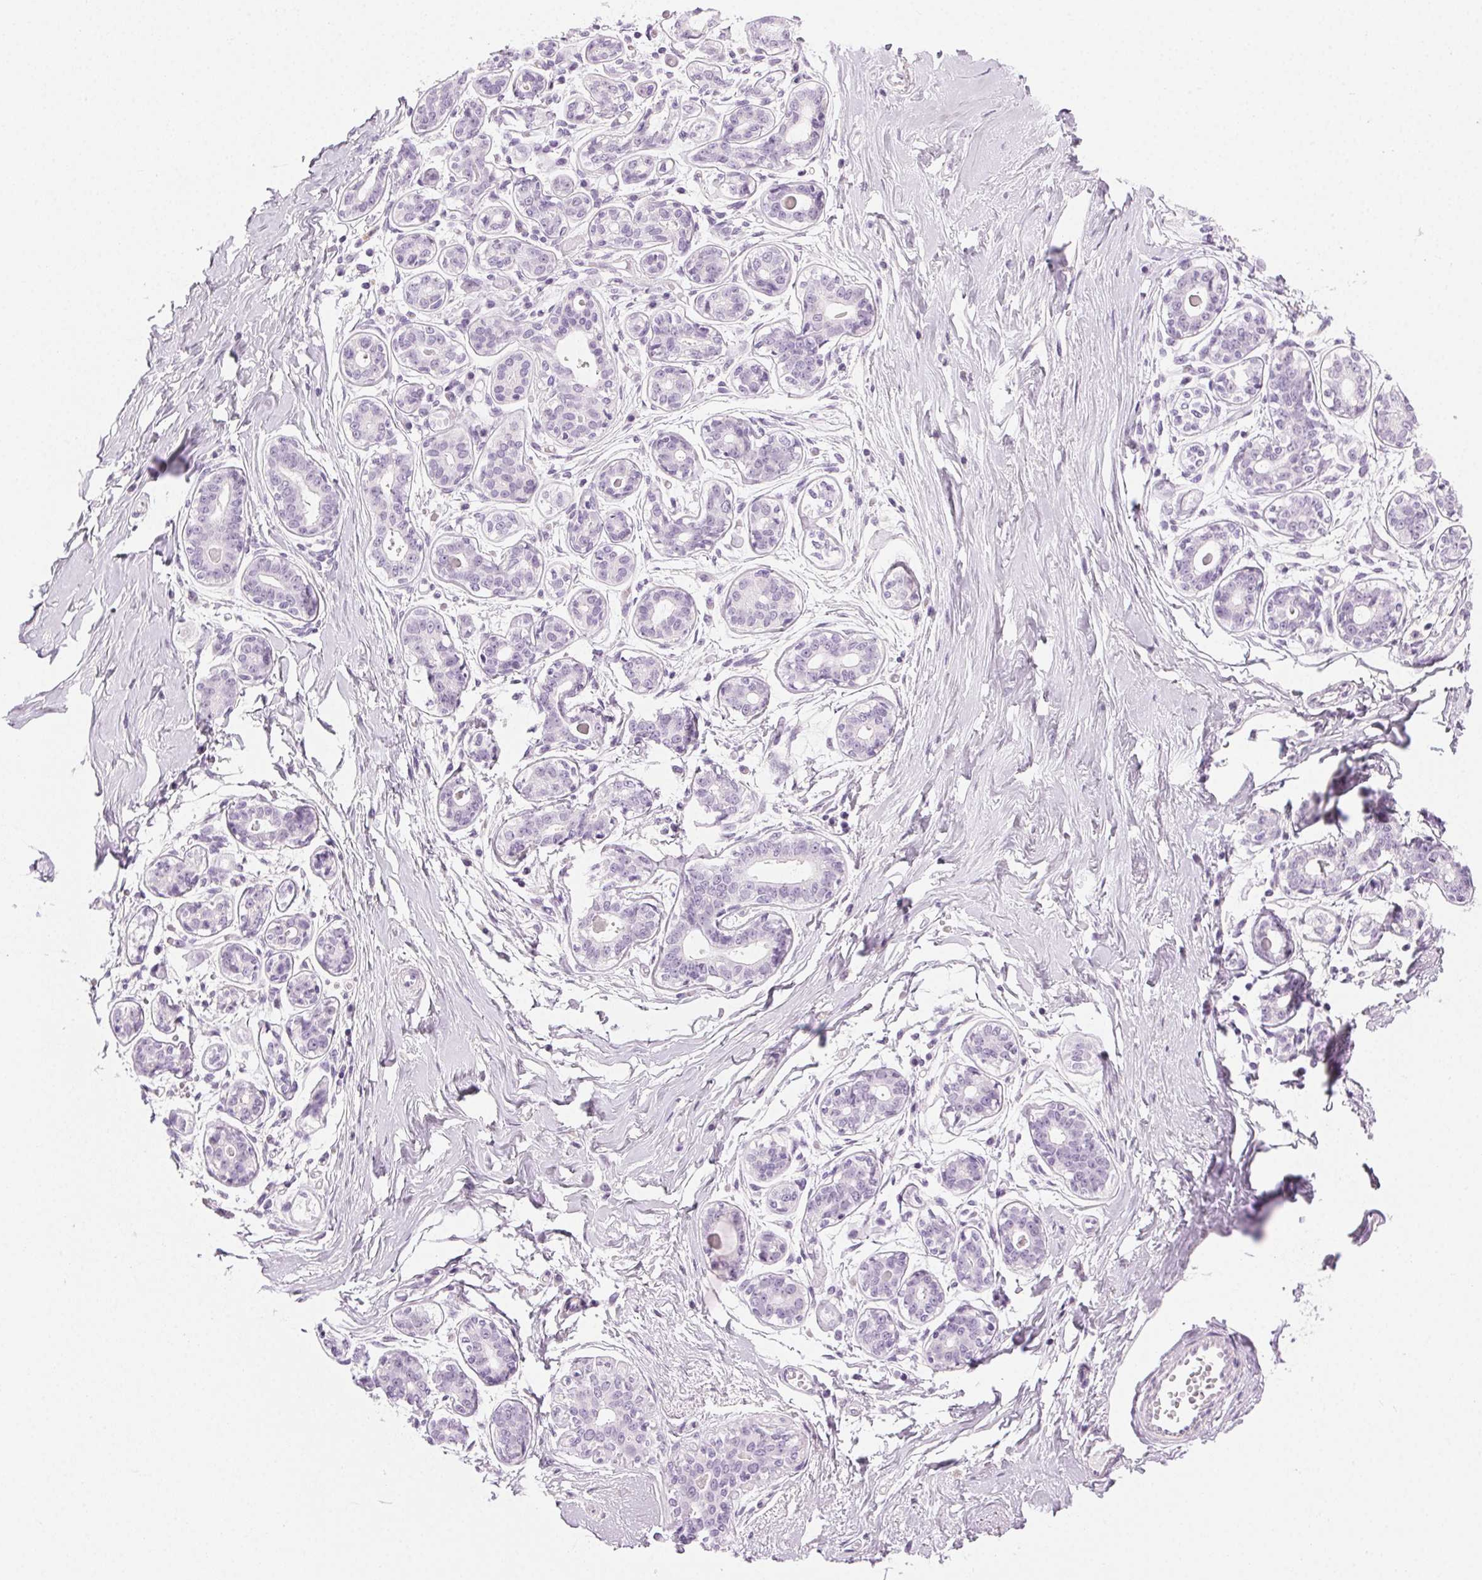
{"staining": {"intensity": "negative", "quantity": "none", "location": "none"}, "tissue": "breast", "cell_type": "Adipocytes", "image_type": "normal", "snomed": [{"axis": "morphology", "description": "Normal tissue, NOS"}, {"axis": "topography", "description": "Skin"}, {"axis": "topography", "description": "Breast"}], "caption": "This is an immunohistochemistry micrograph of normal breast. There is no expression in adipocytes.", "gene": "MPO", "patient": {"sex": "female", "age": 43}}